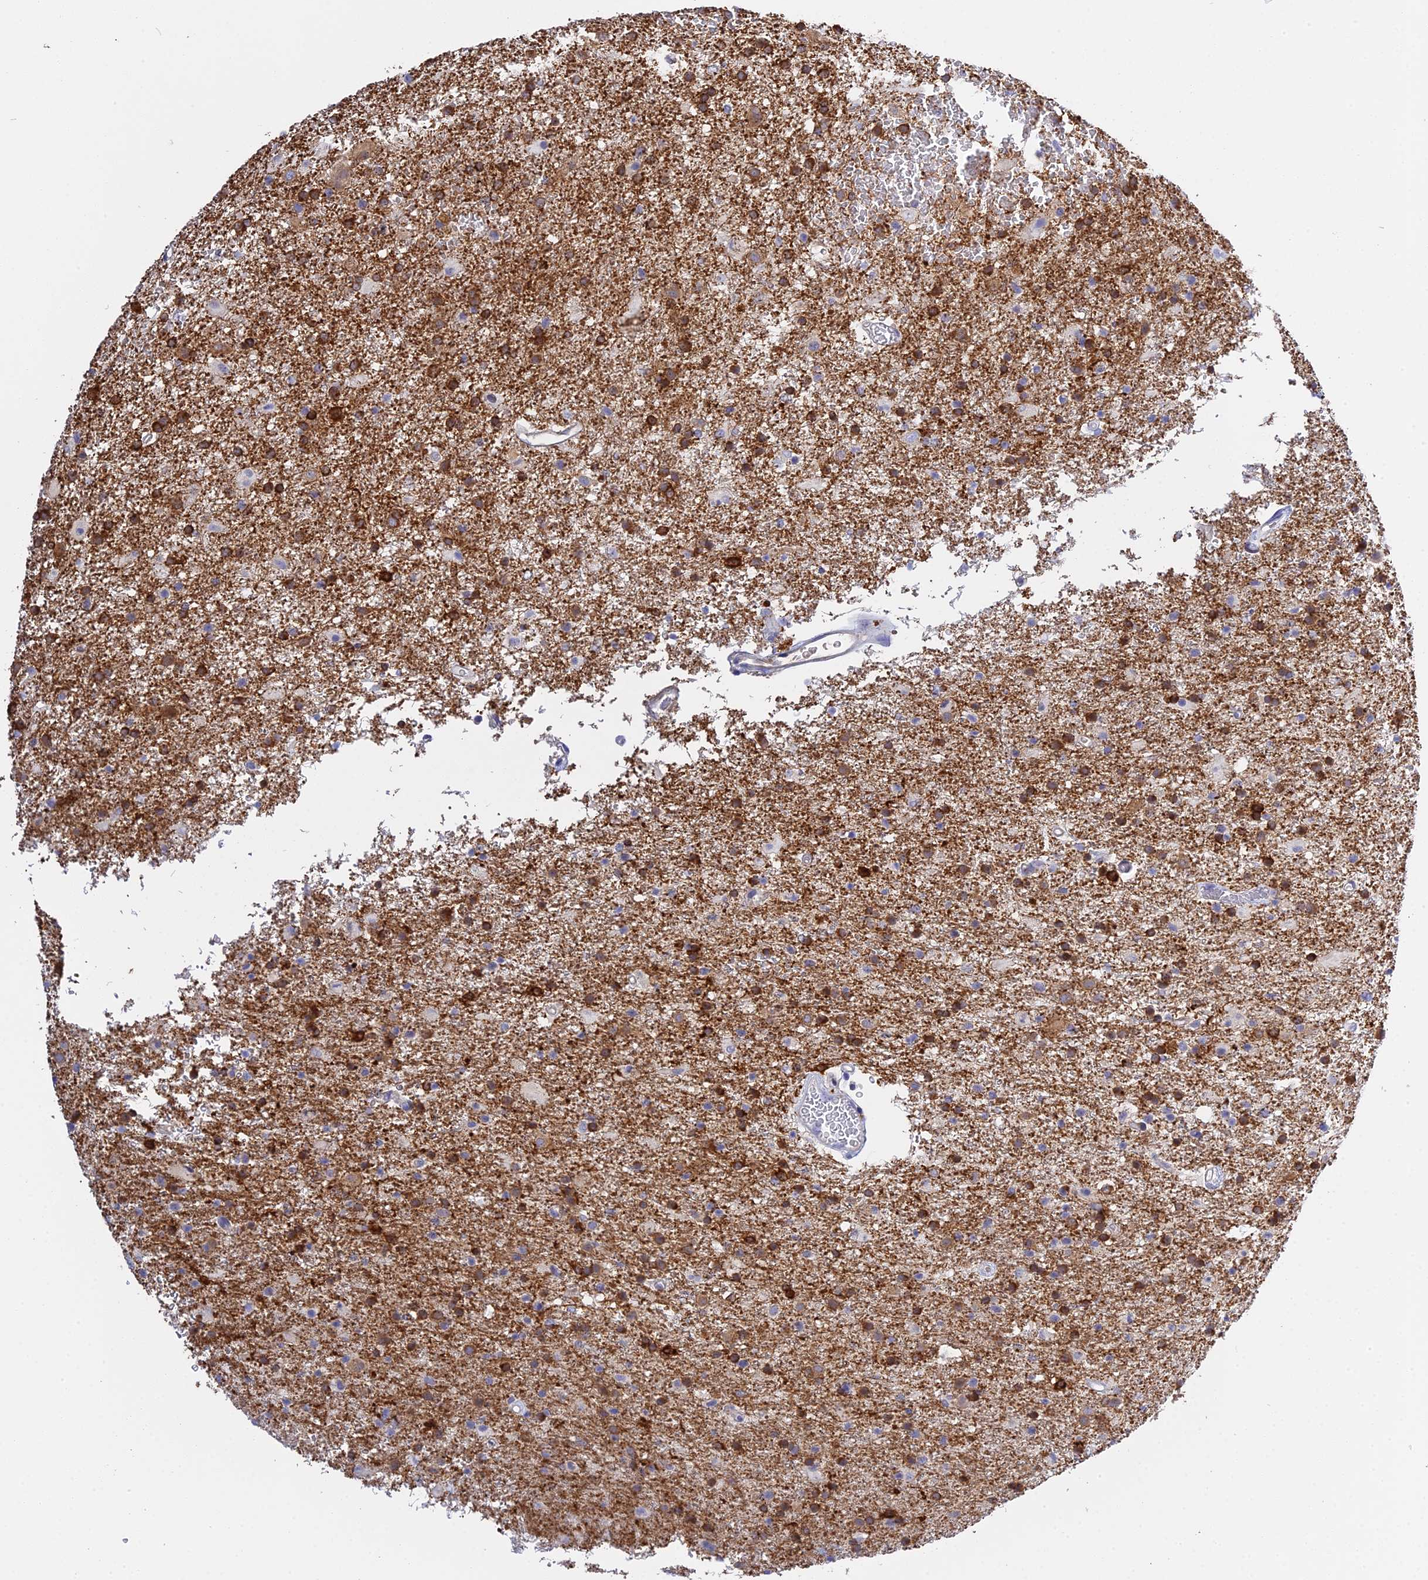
{"staining": {"intensity": "moderate", "quantity": "25%-75%", "location": "cytoplasmic/membranous"}, "tissue": "glioma", "cell_type": "Tumor cells", "image_type": "cancer", "snomed": [{"axis": "morphology", "description": "Glioma, malignant, Low grade"}, {"axis": "topography", "description": "Brain"}], "caption": "Immunohistochemistry (IHC) photomicrograph of neoplastic tissue: human malignant glioma (low-grade) stained using immunohistochemistry (IHC) displays medium levels of moderate protein expression localized specifically in the cytoplasmic/membranous of tumor cells, appearing as a cytoplasmic/membranous brown color.", "gene": "PZP", "patient": {"sex": "male", "age": 65}}